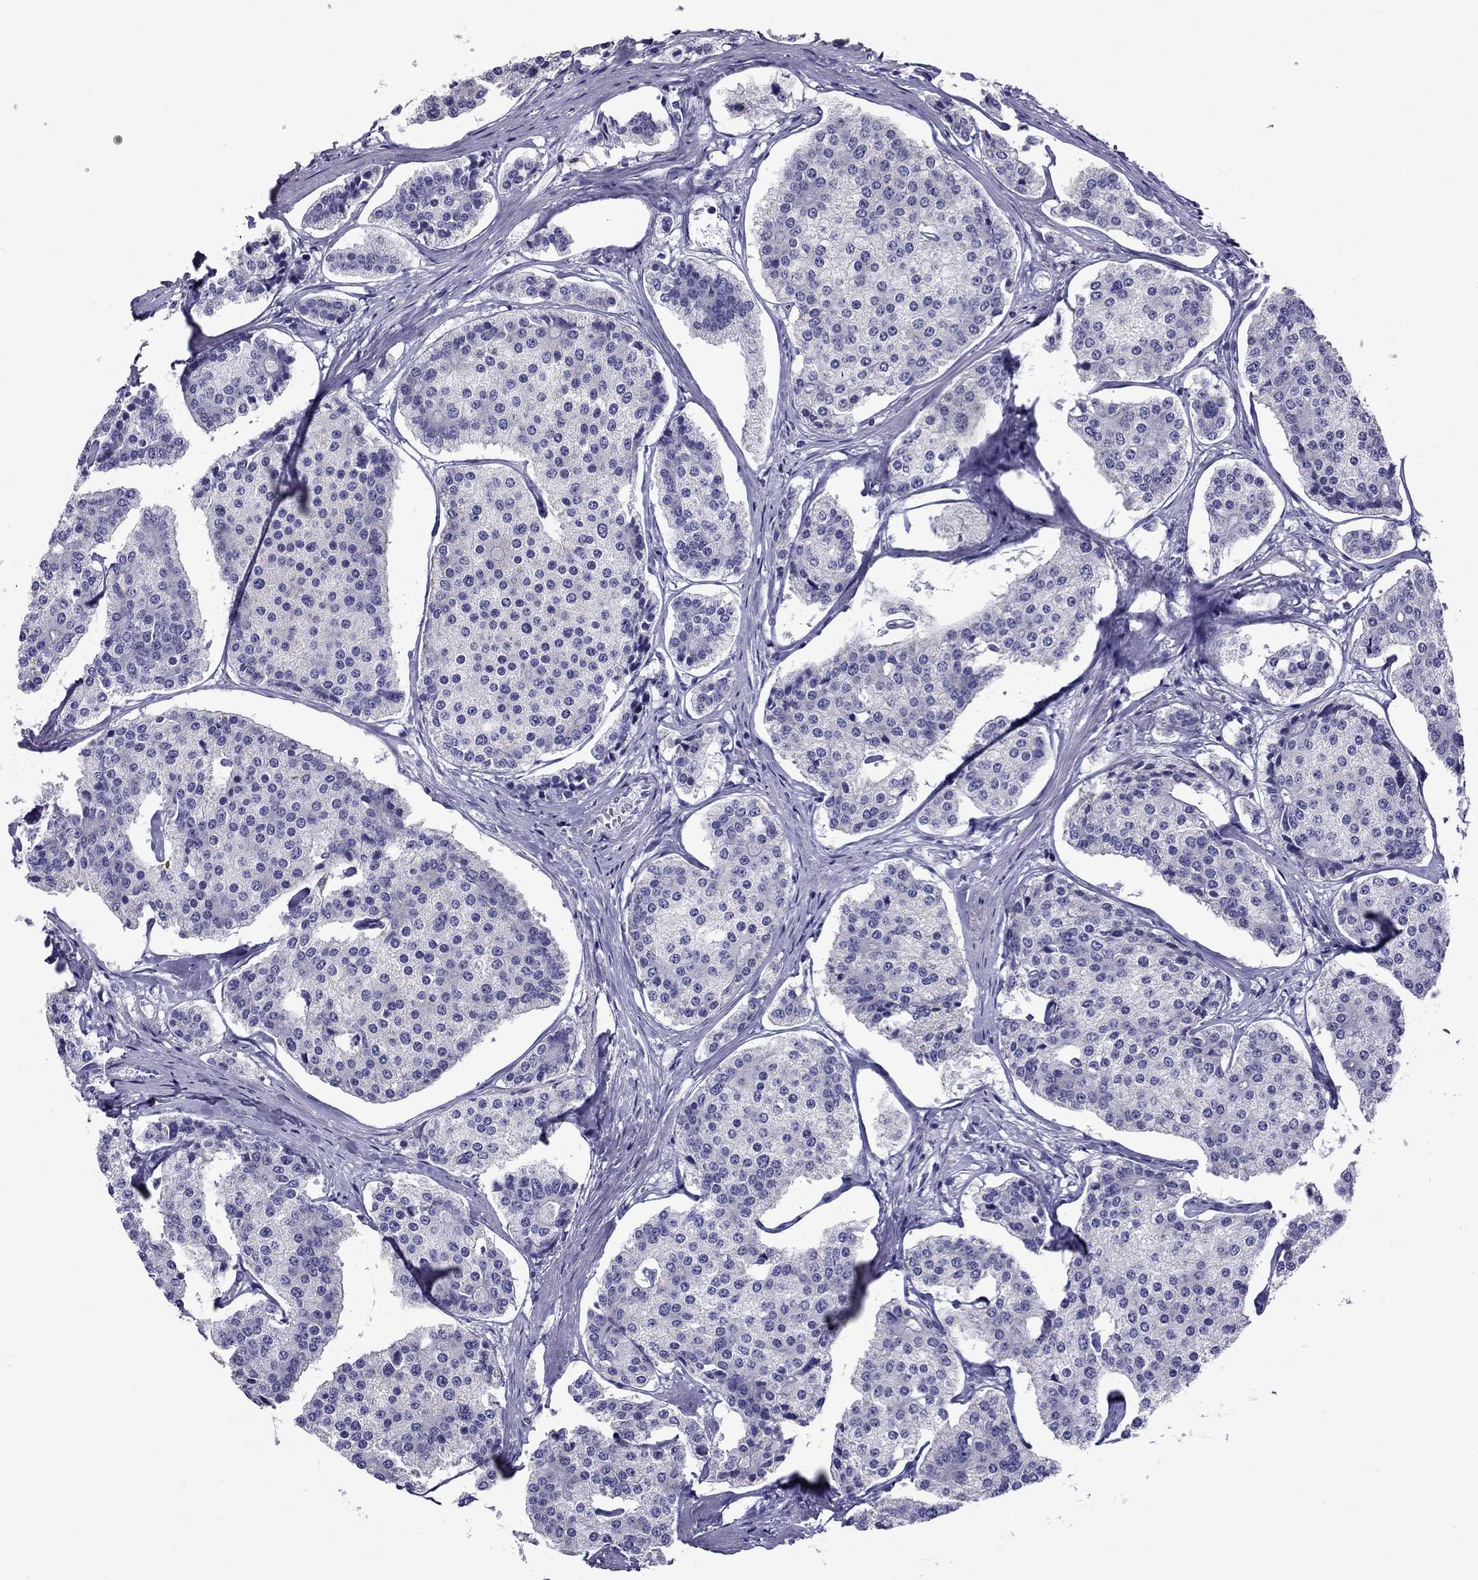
{"staining": {"intensity": "negative", "quantity": "none", "location": "none"}, "tissue": "carcinoid", "cell_type": "Tumor cells", "image_type": "cancer", "snomed": [{"axis": "morphology", "description": "Carcinoid, malignant, NOS"}, {"axis": "topography", "description": "Small intestine"}], "caption": "Tumor cells are negative for protein expression in human malignant carcinoid.", "gene": "TTLL13", "patient": {"sex": "female", "age": 65}}